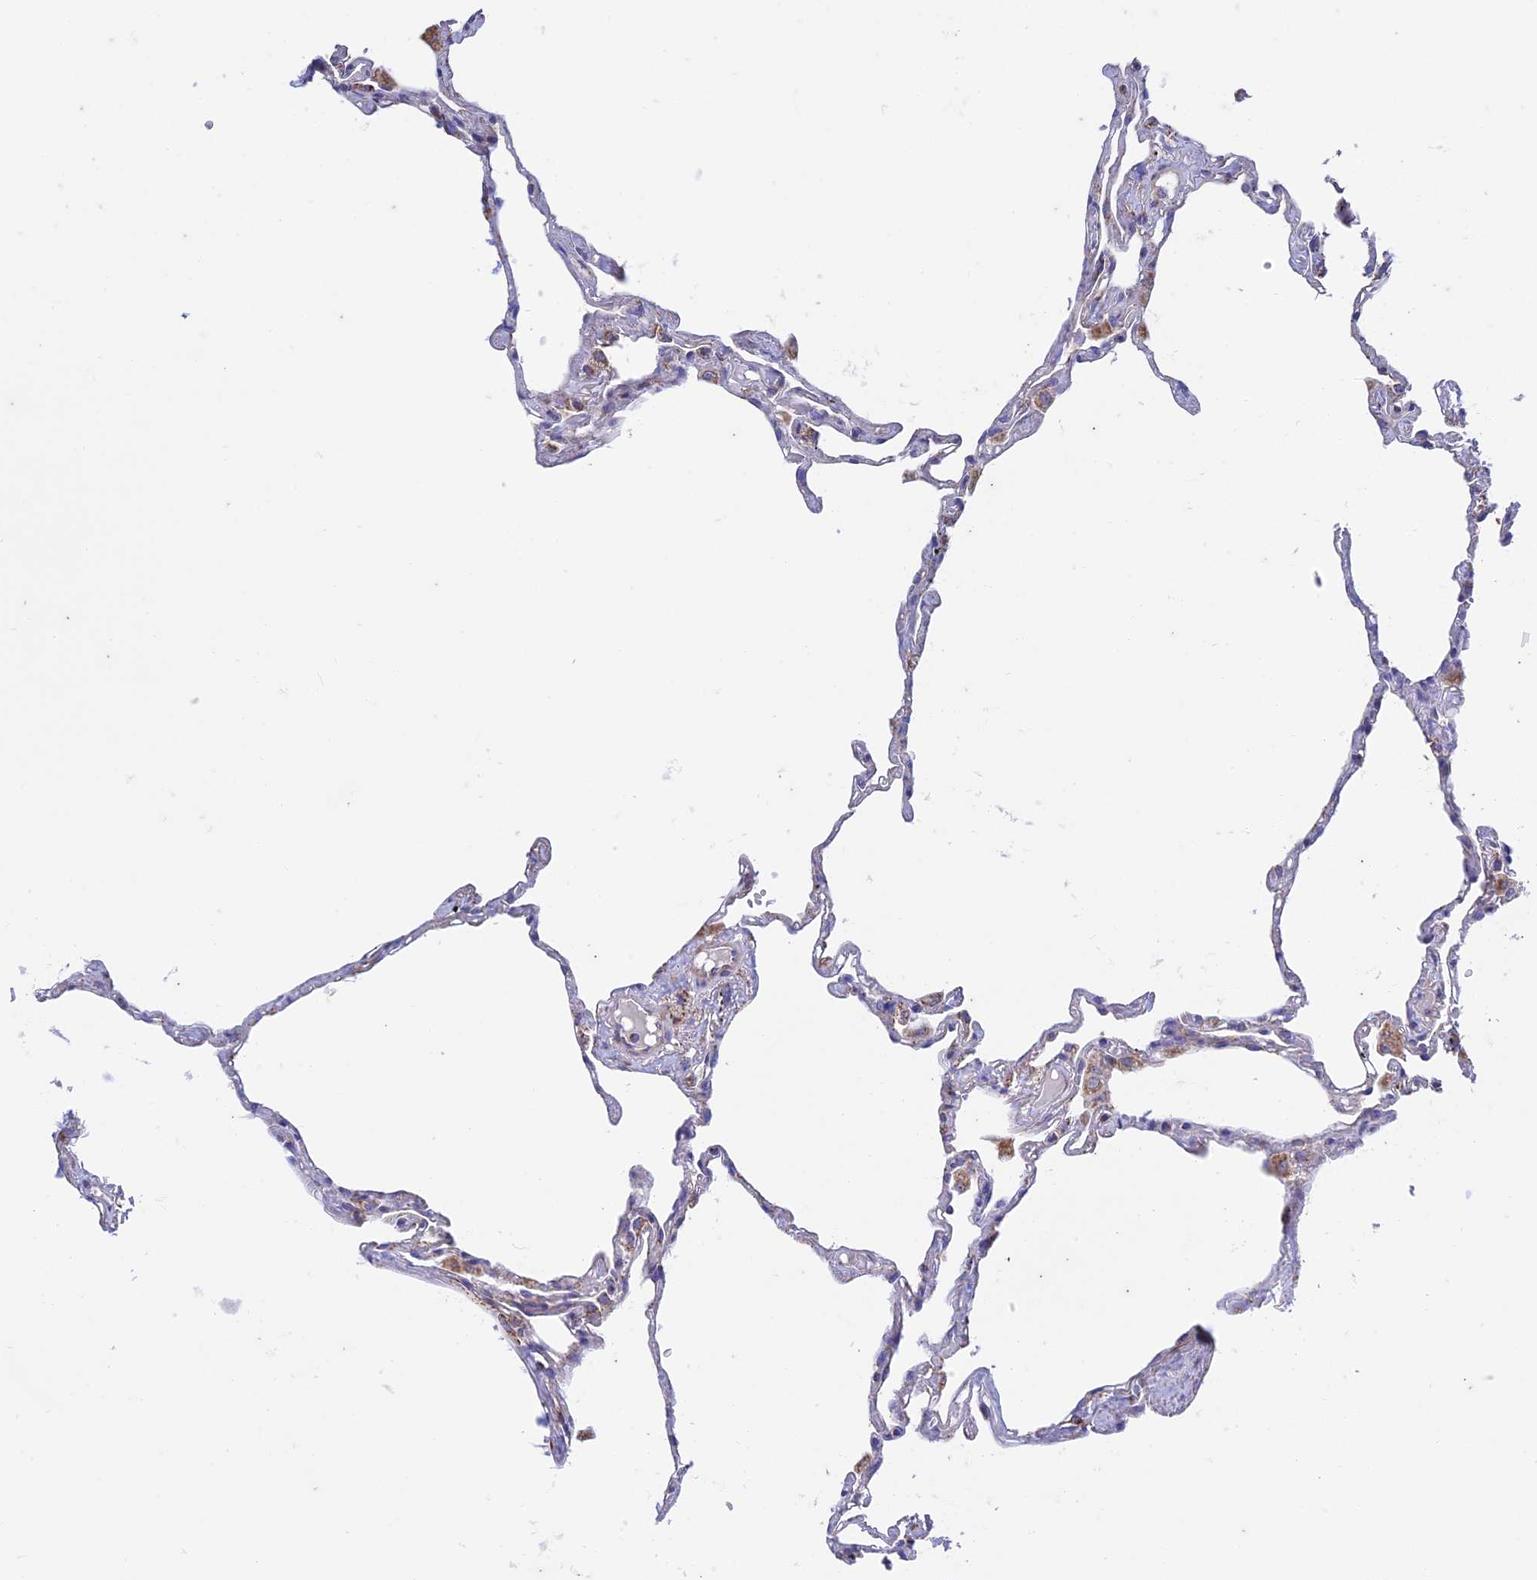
{"staining": {"intensity": "weak", "quantity": "<25%", "location": "cytoplasmic/membranous"}, "tissue": "lung", "cell_type": "Alveolar cells", "image_type": "normal", "snomed": [{"axis": "morphology", "description": "Normal tissue, NOS"}, {"axis": "topography", "description": "Lung"}], "caption": "A histopathology image of lung stained for a protein exhibits no brown staining in alveolar cells.", "gene": "ZNF181", "patient": {"sex": "female", "age": 67}}